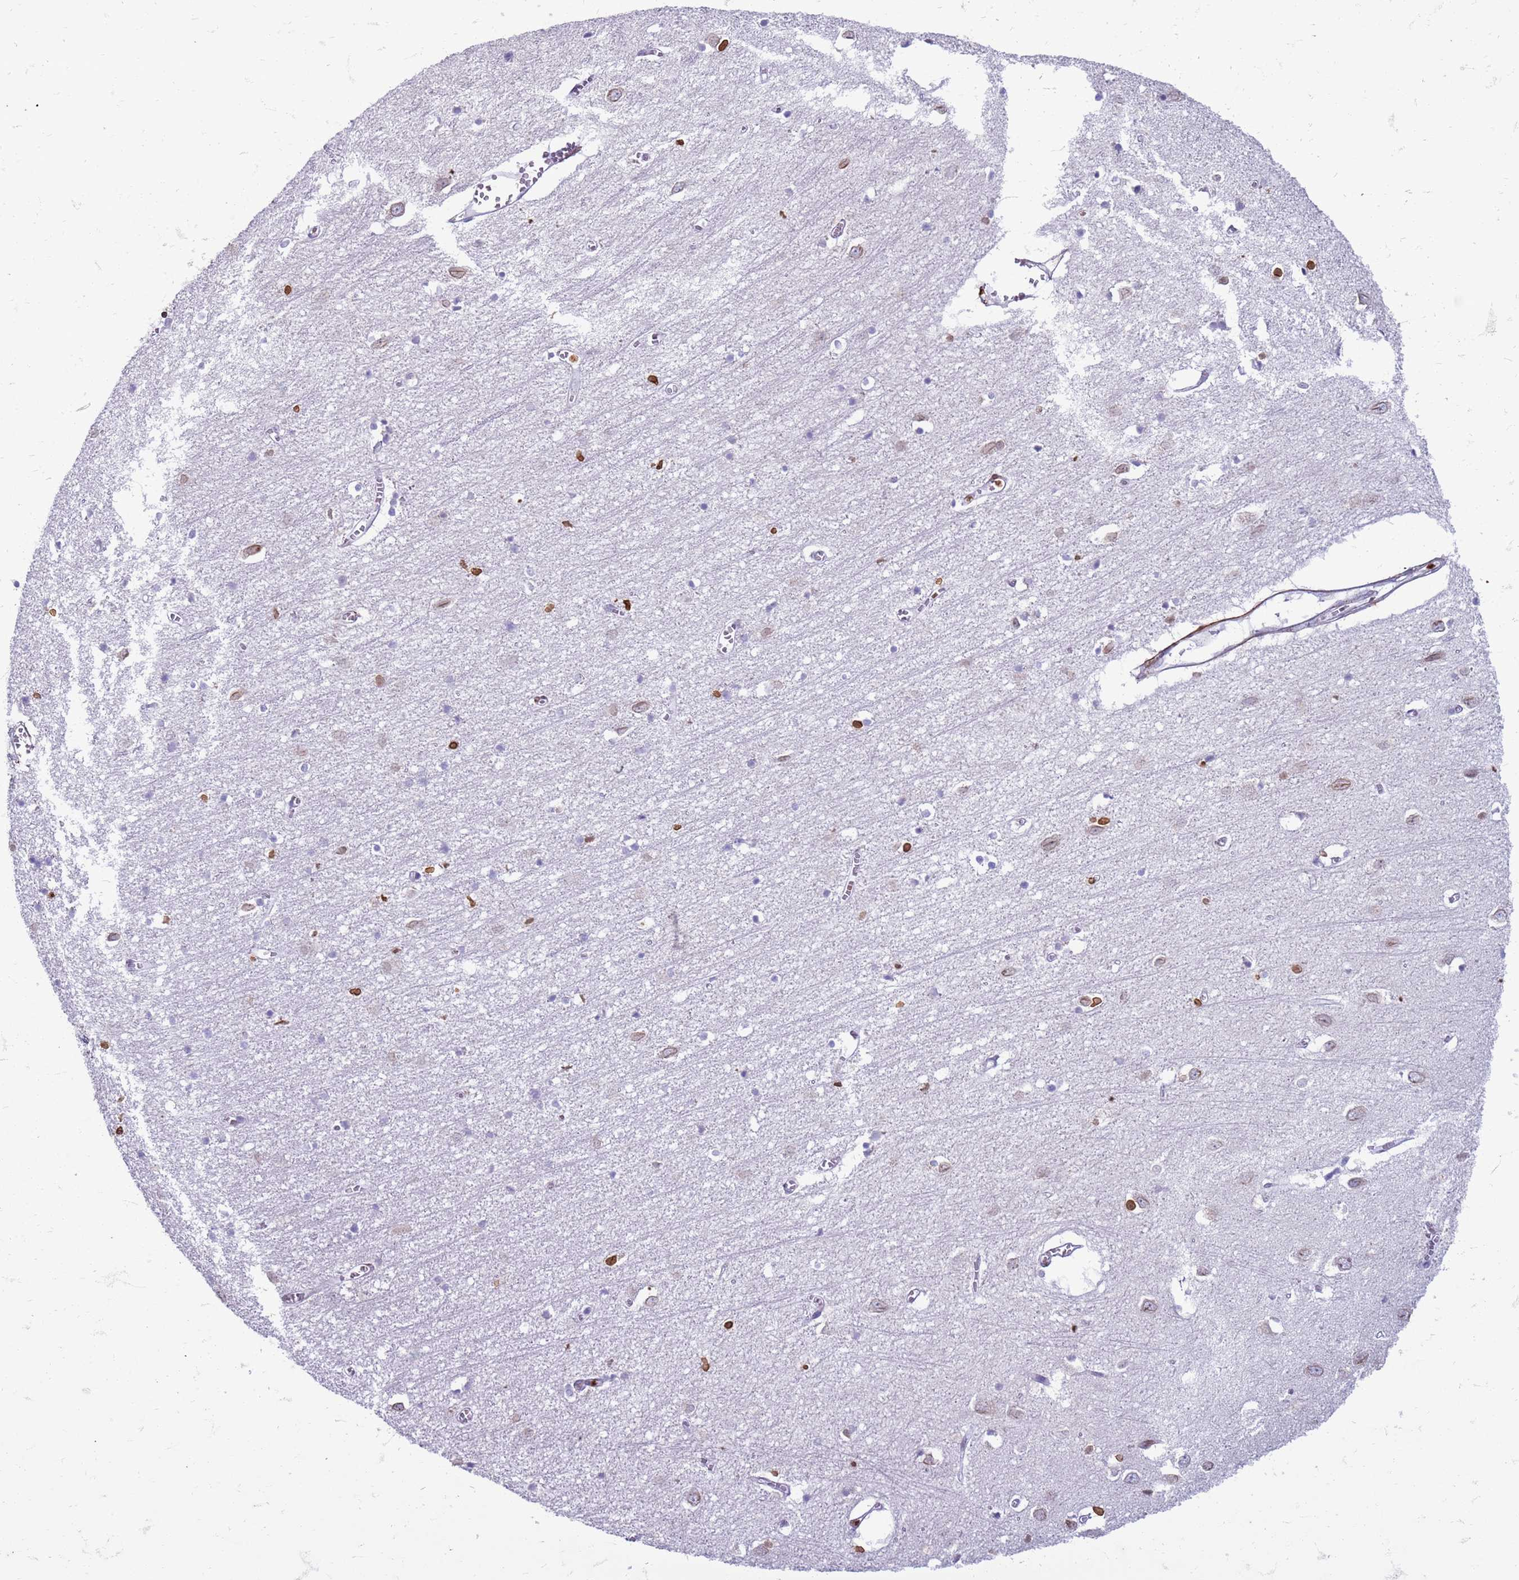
{"staining": {"intensity": "negative", "quantity": "none", "location": "none"}, "tissue": "cerebral cortex", "cell_type": "Endothelial cells", "image_type": "normal", "snomed": [{"axis": "morphology", "description": "Normal tissue, NOS"}, {"axis": "topography", "description": "Cerebral cortex"}], "caption": "DAB (3,3'-diaminobenzidine) immunohistochemical staining of benign human cerebral cortex exhibits no significant expression in endothelial cells.", "gene": "METTL25B", "patient": {"sex": "female", "age": 64}}